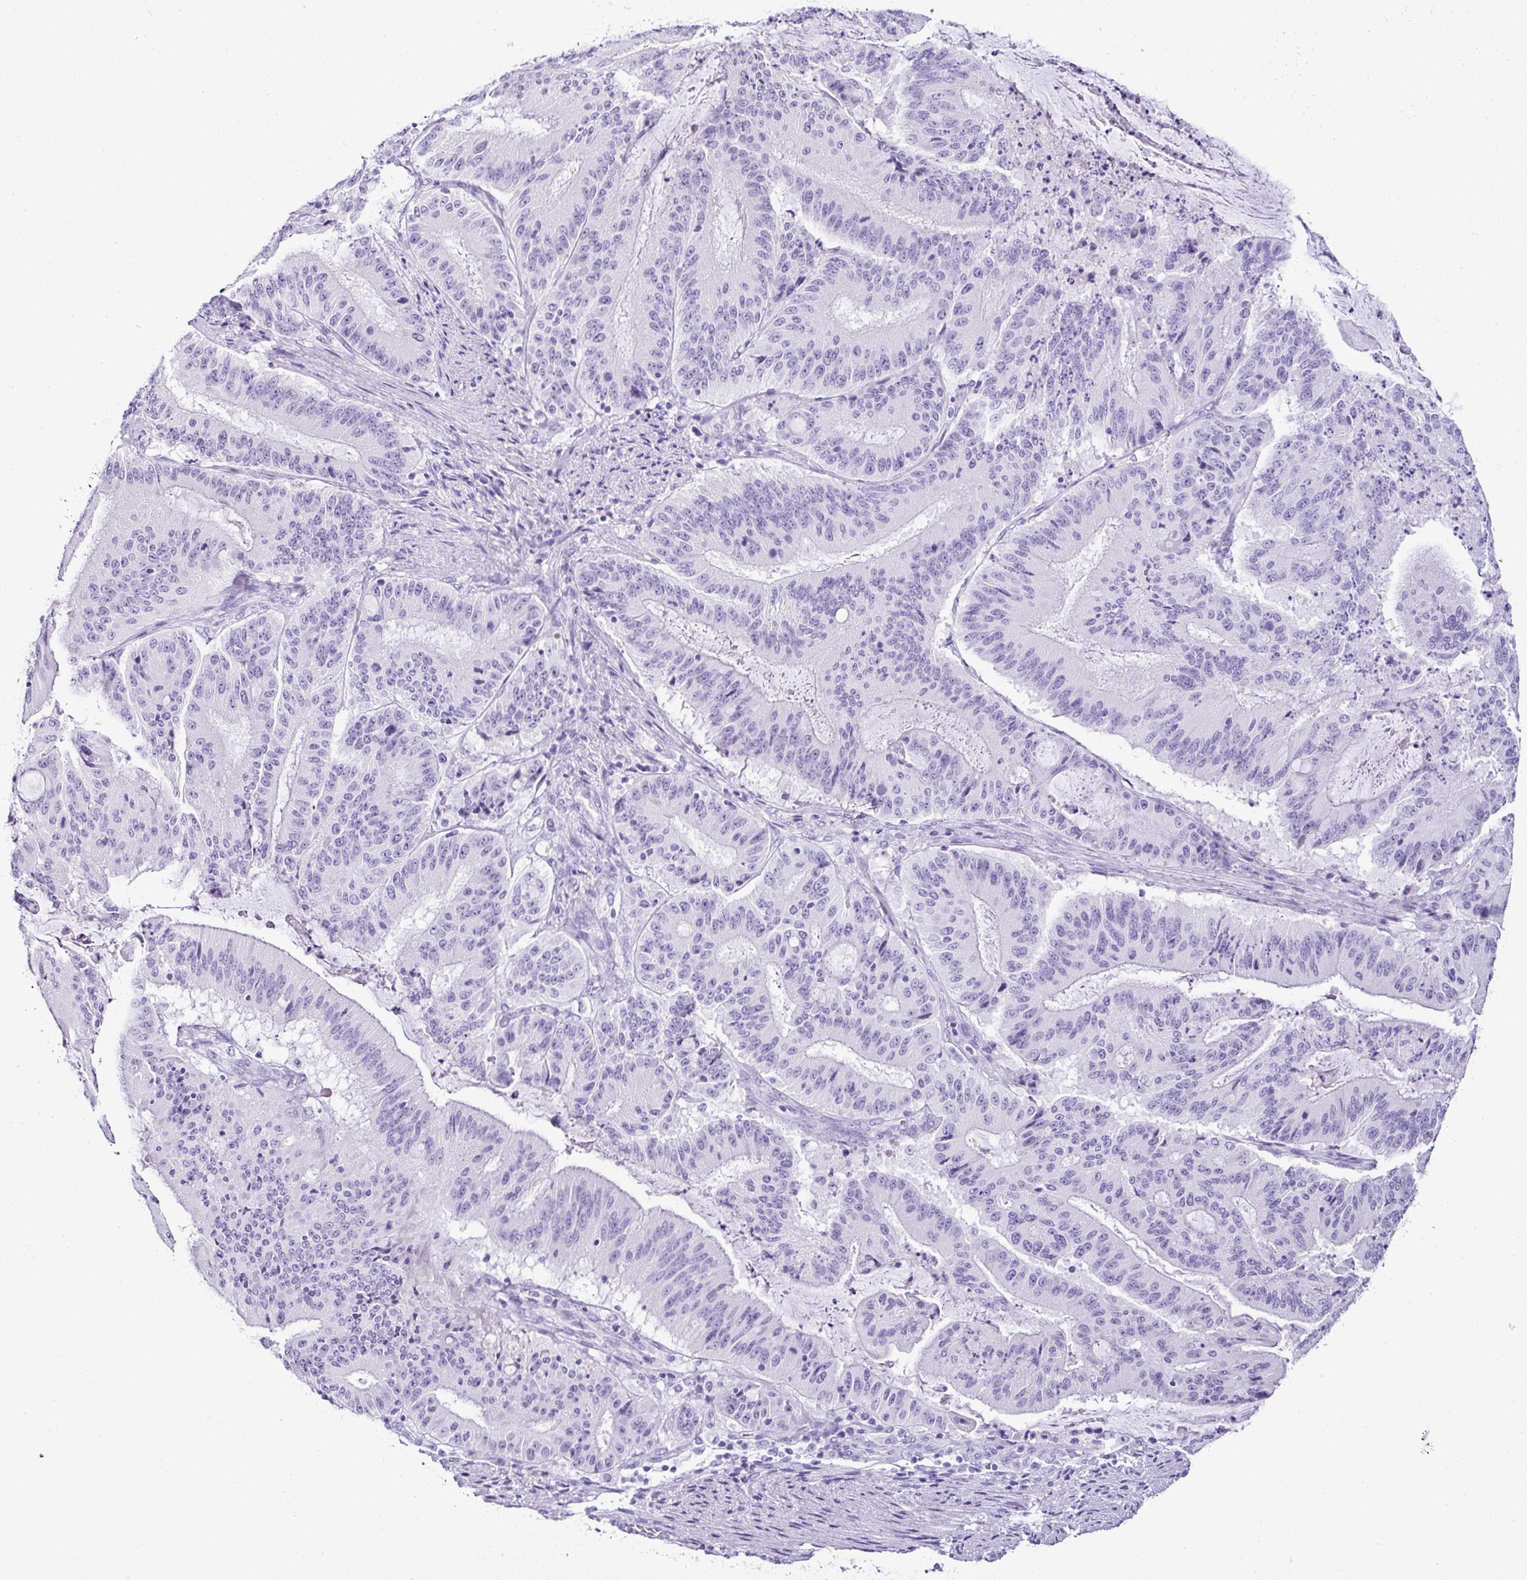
{"staining": {"intensity": "negative", "quantity": "none", "location": "none"}, "tissue": "liver cancer", "cell_type": "Tumor cells", "image_type": "cancer", "snomed": [{"axis": "morphology", "description": "Normal tissue, NOS"}, {"axis": "morphology", "description": "Cholangiocarcinoma"}, {"axis": "topography", "description": "Liver"}, {"axis": "topography", "description": "Peripheral nerve tissue"}], "caption": "A micrograph of human liver cholangiocarcinoma is negative for staining in tumor cells. The staining was performed using DAB to visualize the protein expression in brown, while the nuclei were stained in blue with hematoxylin (Magnification: 20x).", "gene": "SERPINB3", "patient": {"sex": "female", "age": 73}}